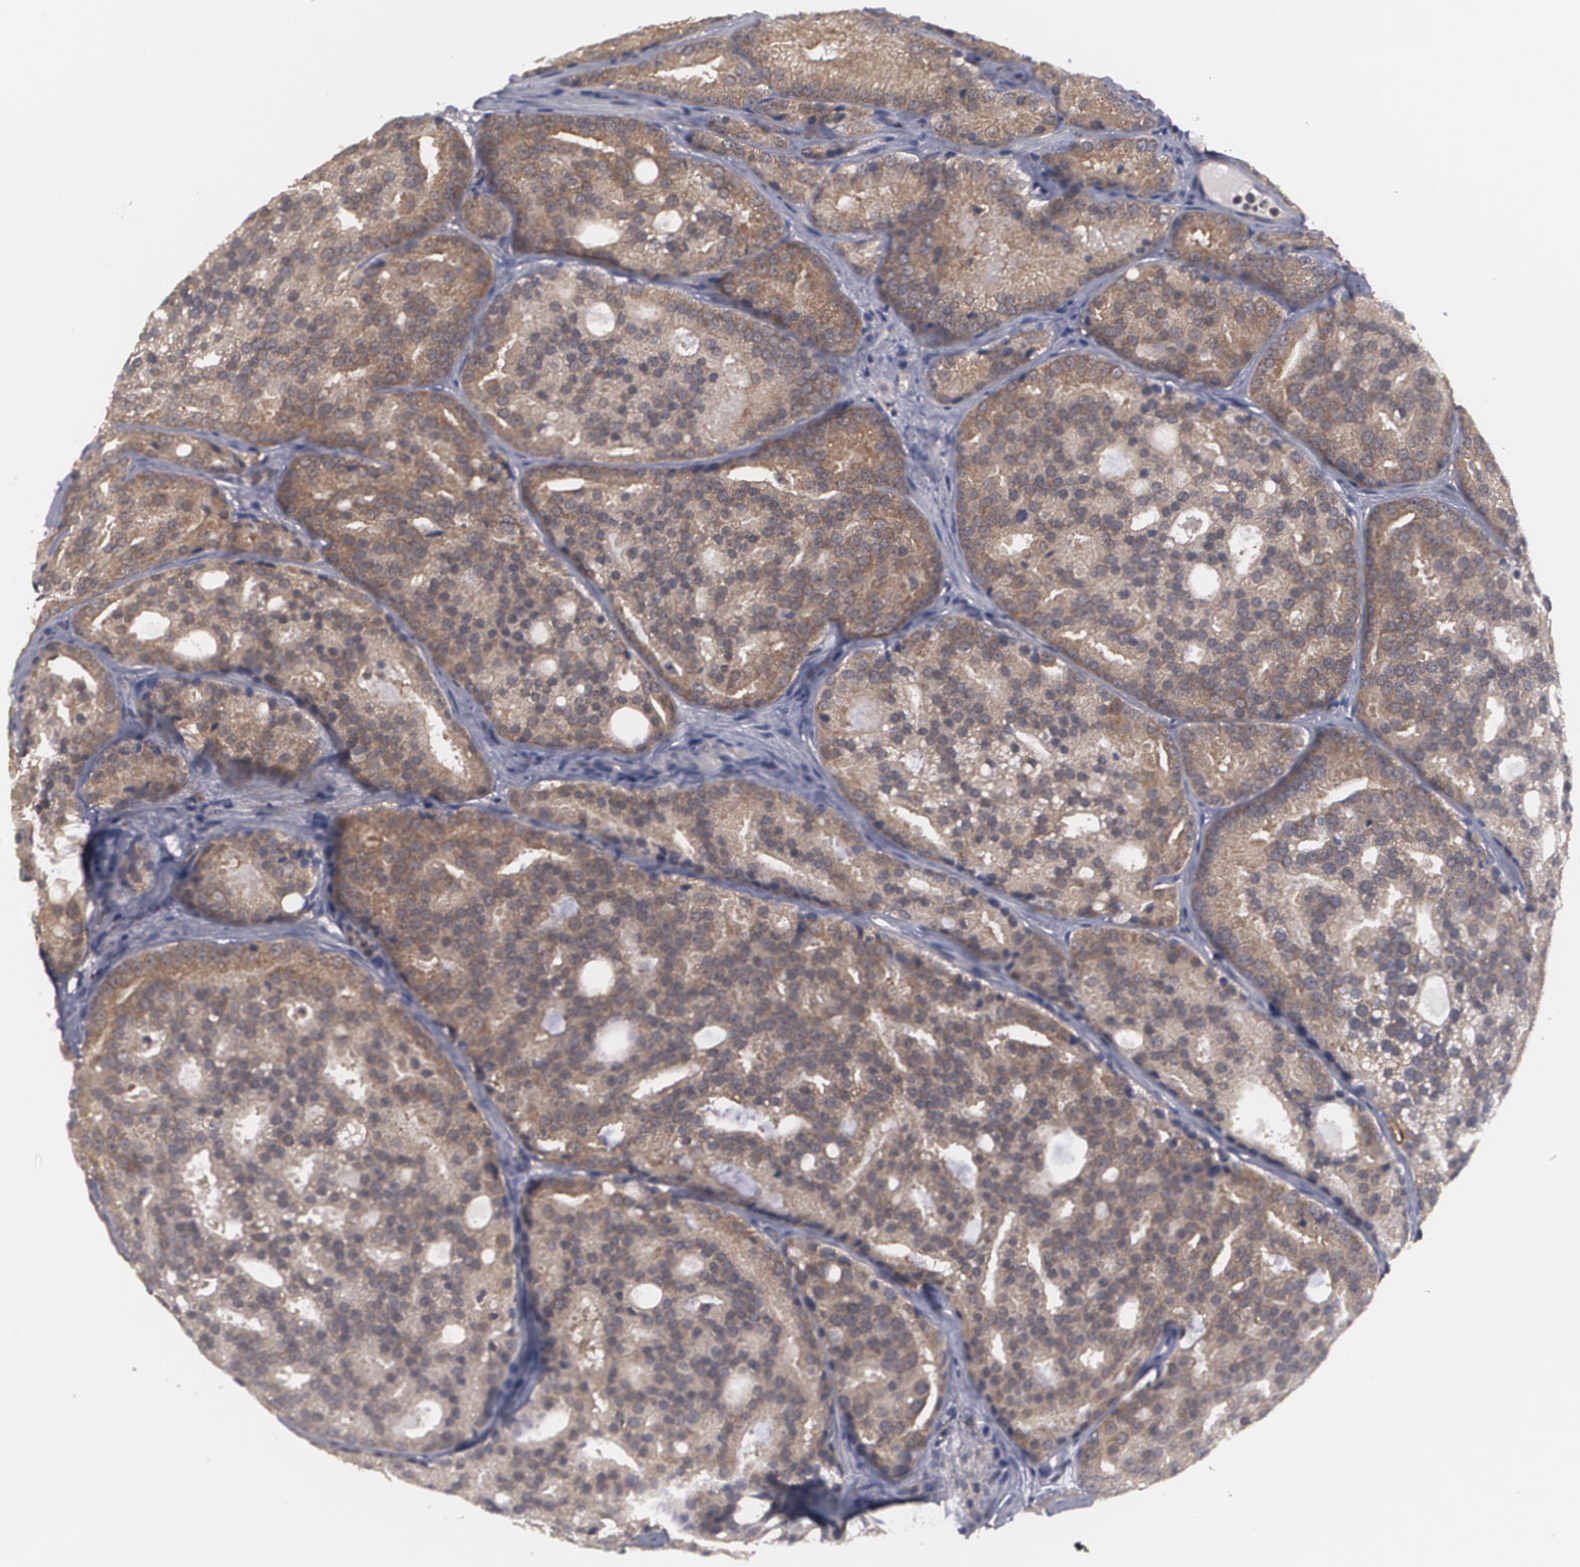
{"staining": {"intensity": "moderate", "quantity": ">75%", "location": "cytoplasmic/membranous"}, "tissue": "prostate cancer", "cell_type": "Tumor cells", "image_type": "cancer", "snomed": [{"axis": "morphology", "description": "Adenocarcinoma, High grade"}, {"axis": "topography", "description": "Prostate"}], "caption": "Approximately >75% of tumor cells in prostate cancer demonstrate moderate cytoplasmic/membranous protein staining as visualized by brown immunohistochemical staining.", "gene": "BMP6", "patient": {"sex": "male", "age": 64}}